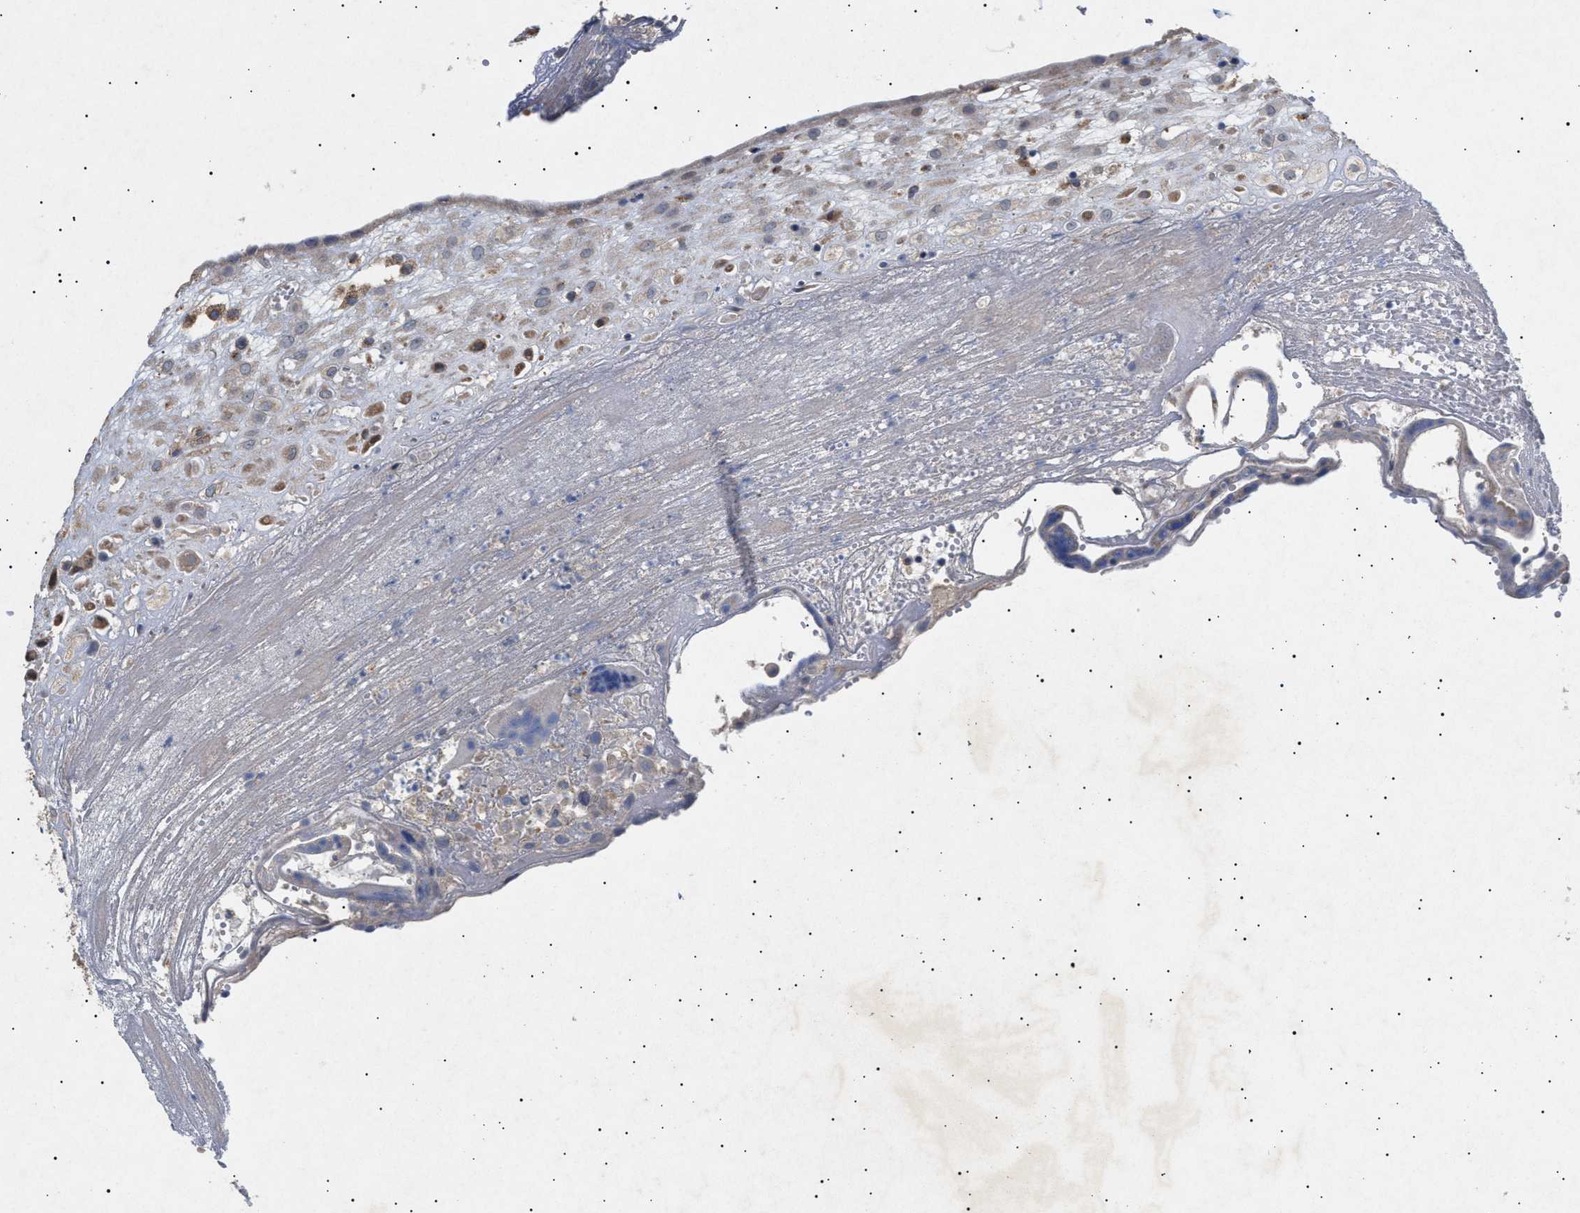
{"staining": {"intensity": "negative", "quantity": "none", "location": "none"}, "tissue": "placenta", "cell_type": "Trophoblastic cells", "image_type": "normal", "snomed": [{"axis": "morphology", "description": "Normal tissue, NOS"}, {"axis": "topography", "description": "Placenta"}], "caption": "An immunohistochemistry photomicrograph of benign placenta is shown. There is no staining in trophoblastic cells of placenta.", "gene": "SIRT5", "patient": {"sex": "female", "age": 18}}